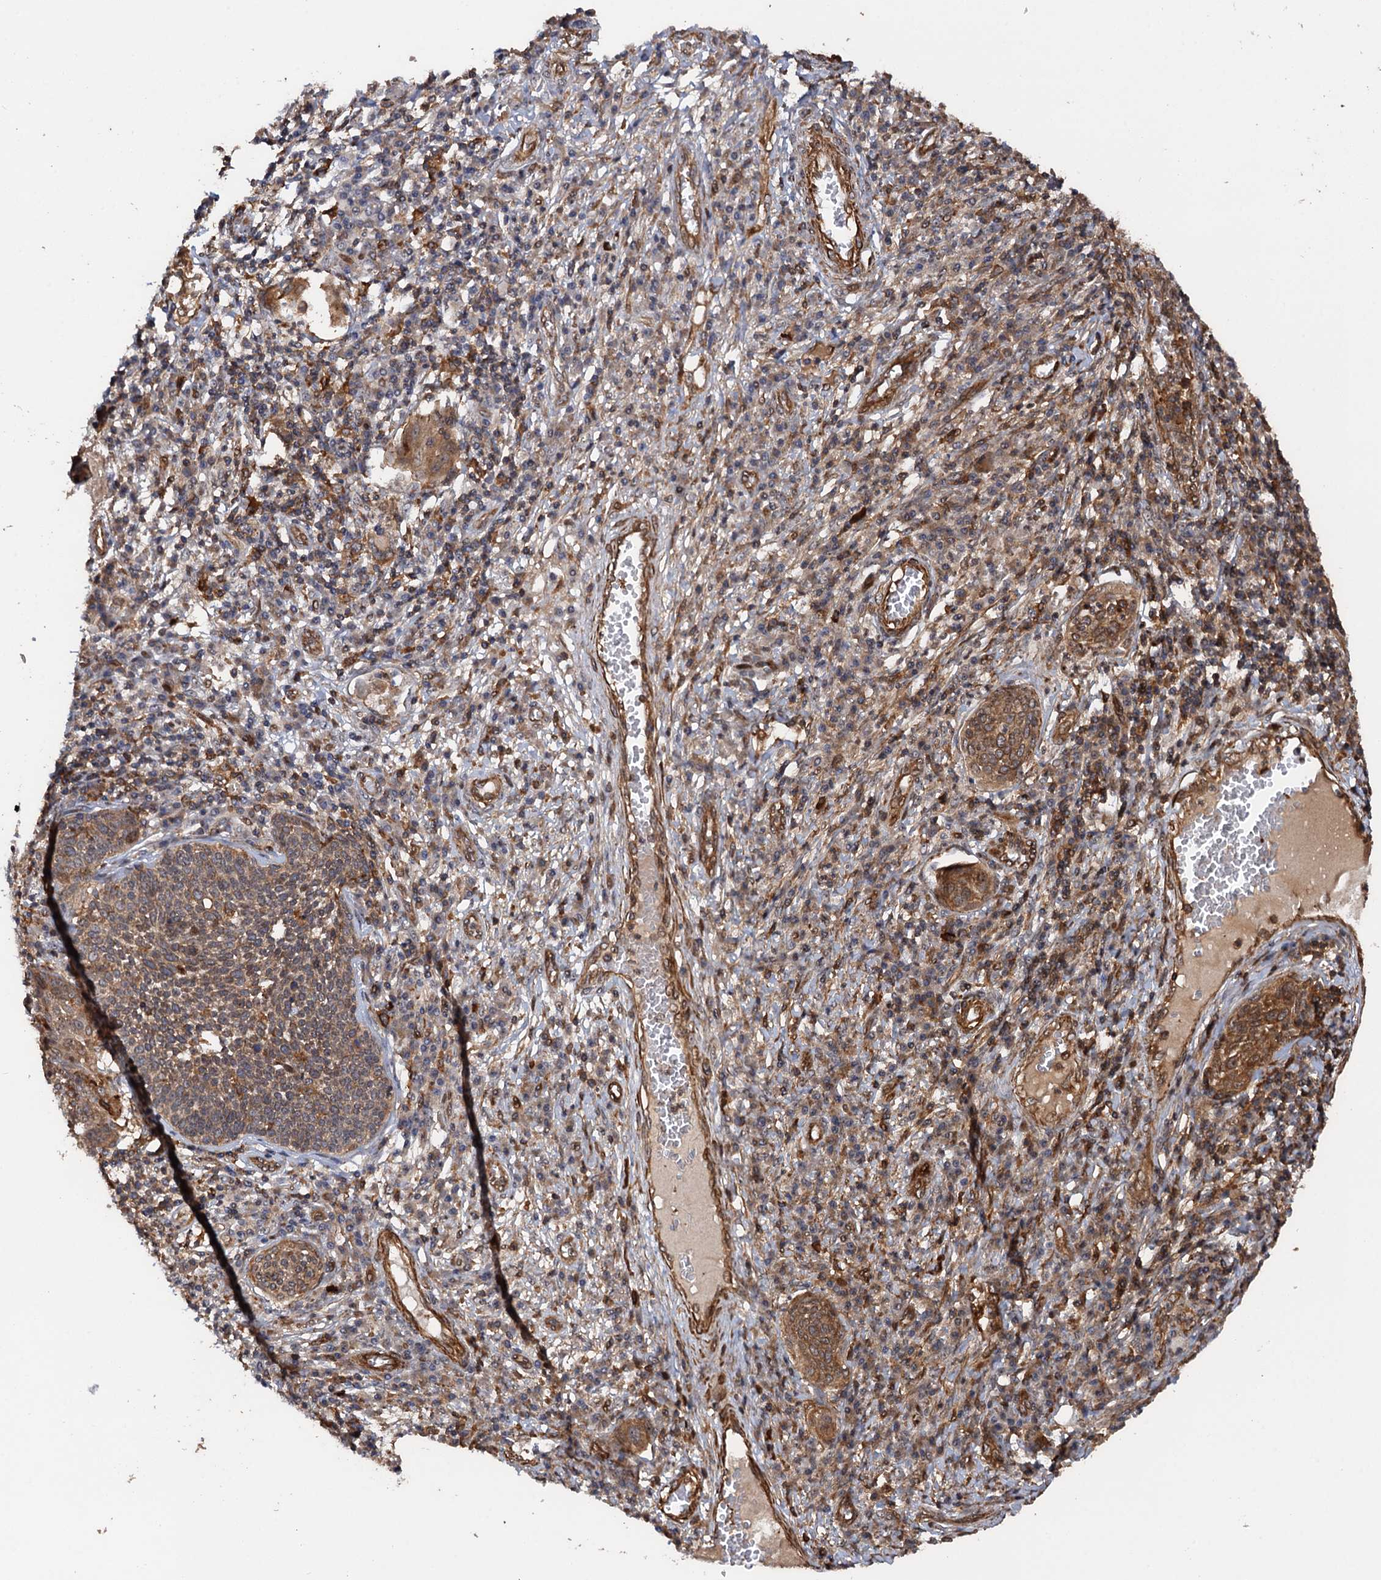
{"staining": {"intensity": "strong", "quantity": ">75%", "location": "cytoplasmic/membranous,nuclear"}, "tissue": "cervical cancer", "cell_type": "Tumor cells", "image_type": "cancer", "snomed": [{"axis": "morphology", "description": "Squamous cell carcinoma, NOS"}, {"axis": "topography", "description": "Cervix"}], "caption": "This is an image of IHC staining of cervical cancer, which shows strong expression in the cytoplasmic/membranous and nuclear of tumor cells.", "gene": "BORA", "patient": {"sex": "female", "age": 34}}